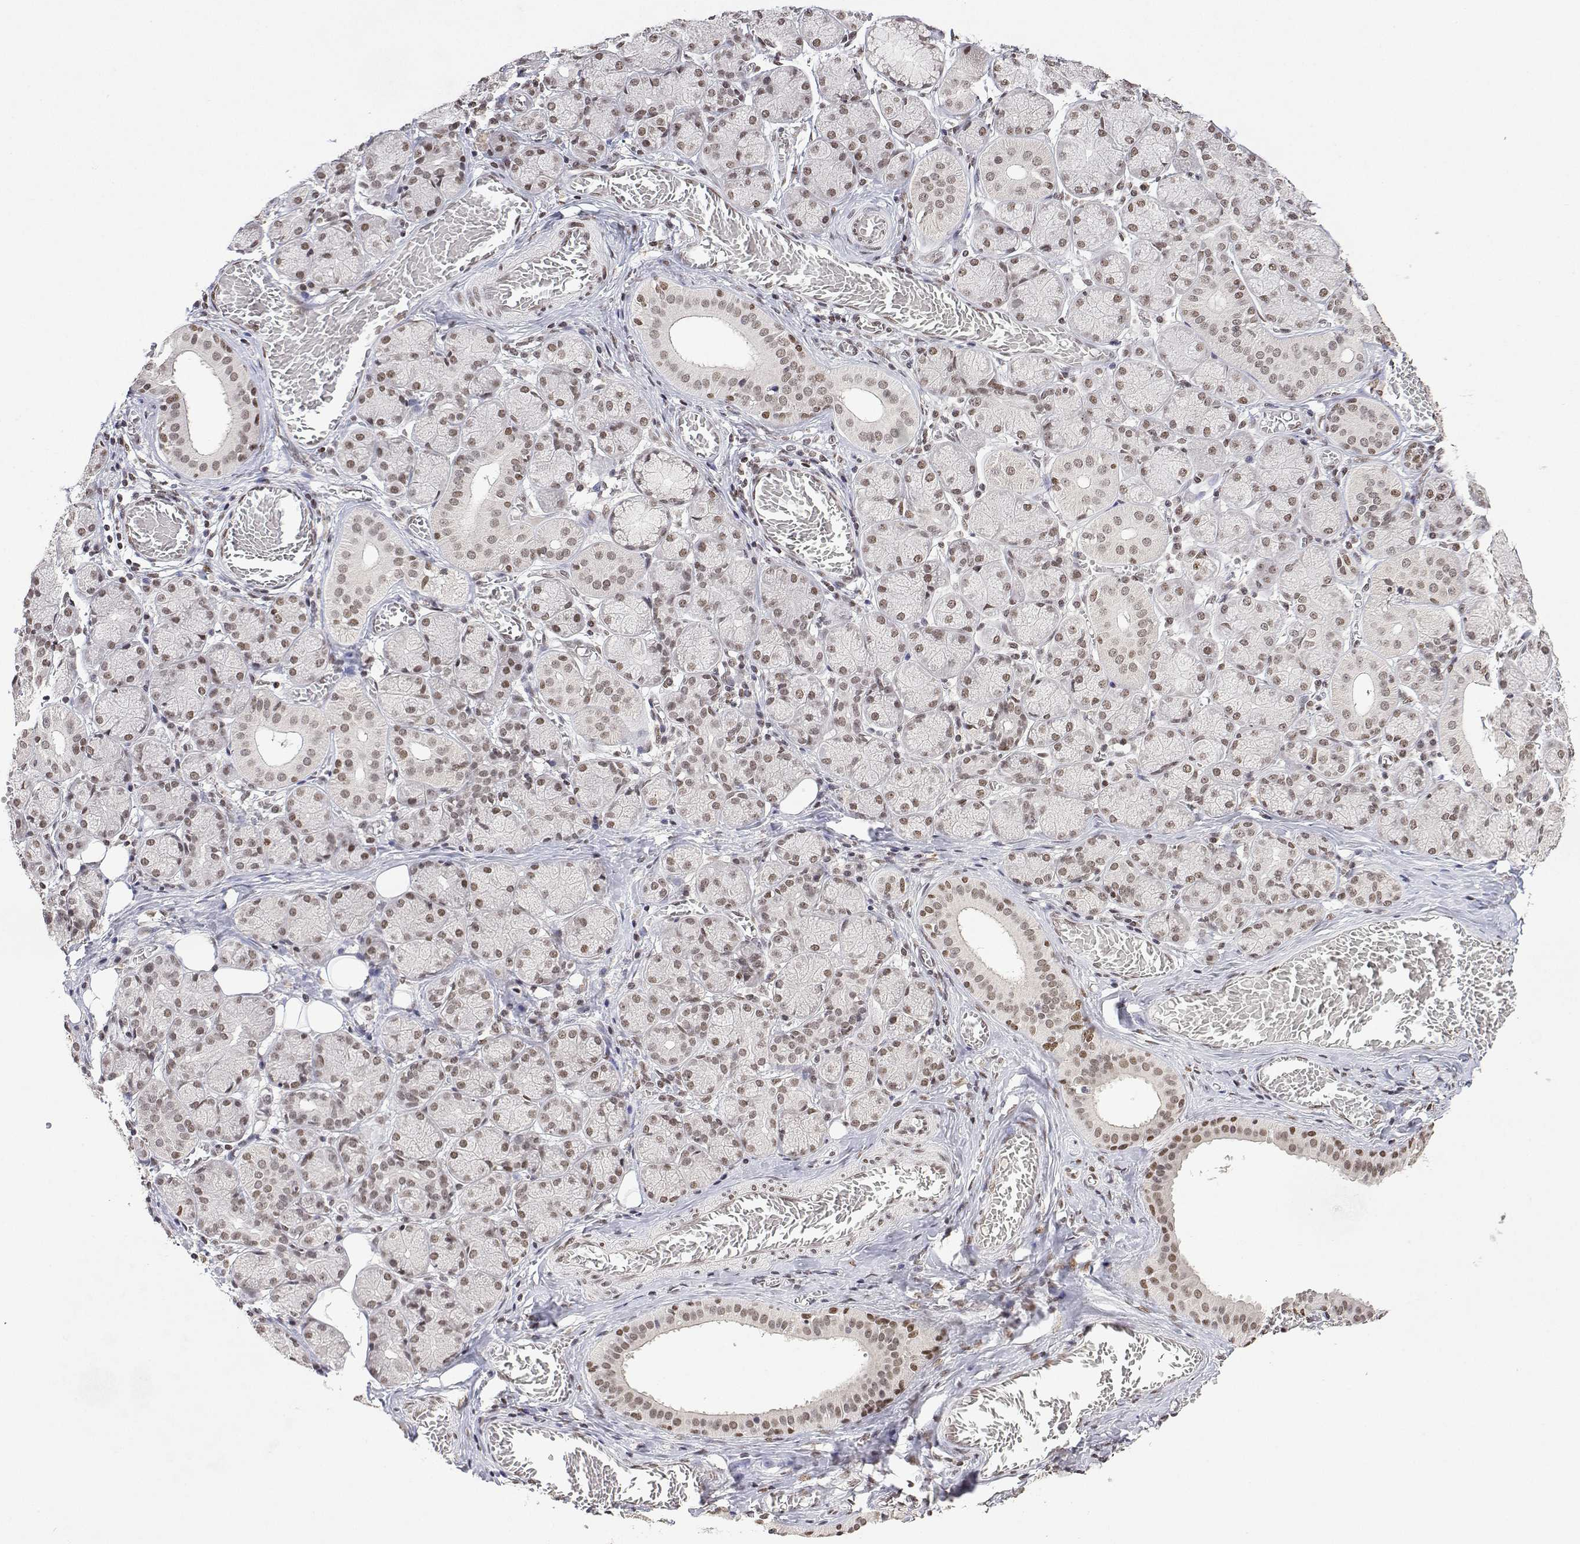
{"staining": {"intensity": "moderate", "quantity": "25%-75%", "location": "nuclear"}, "tissue": "salivary gland", "cell_type": "Glandular cells", "image_type": "normal", "snomed": [{"axis": "morphology", "description": "Normal tissue, NOS"}, {"axis": "topography", "description": "Salivary gland"}, {"axis": "topography", "description": "Peripheral nerve tissue"}], "caption": "IHC of unremarkable salivary gland displays medium levels of moderate nuclear staining in approximately 25%-75% of glandular cells.", "gene": "XPC", "patient": {"sex": "female", "age": 24}}